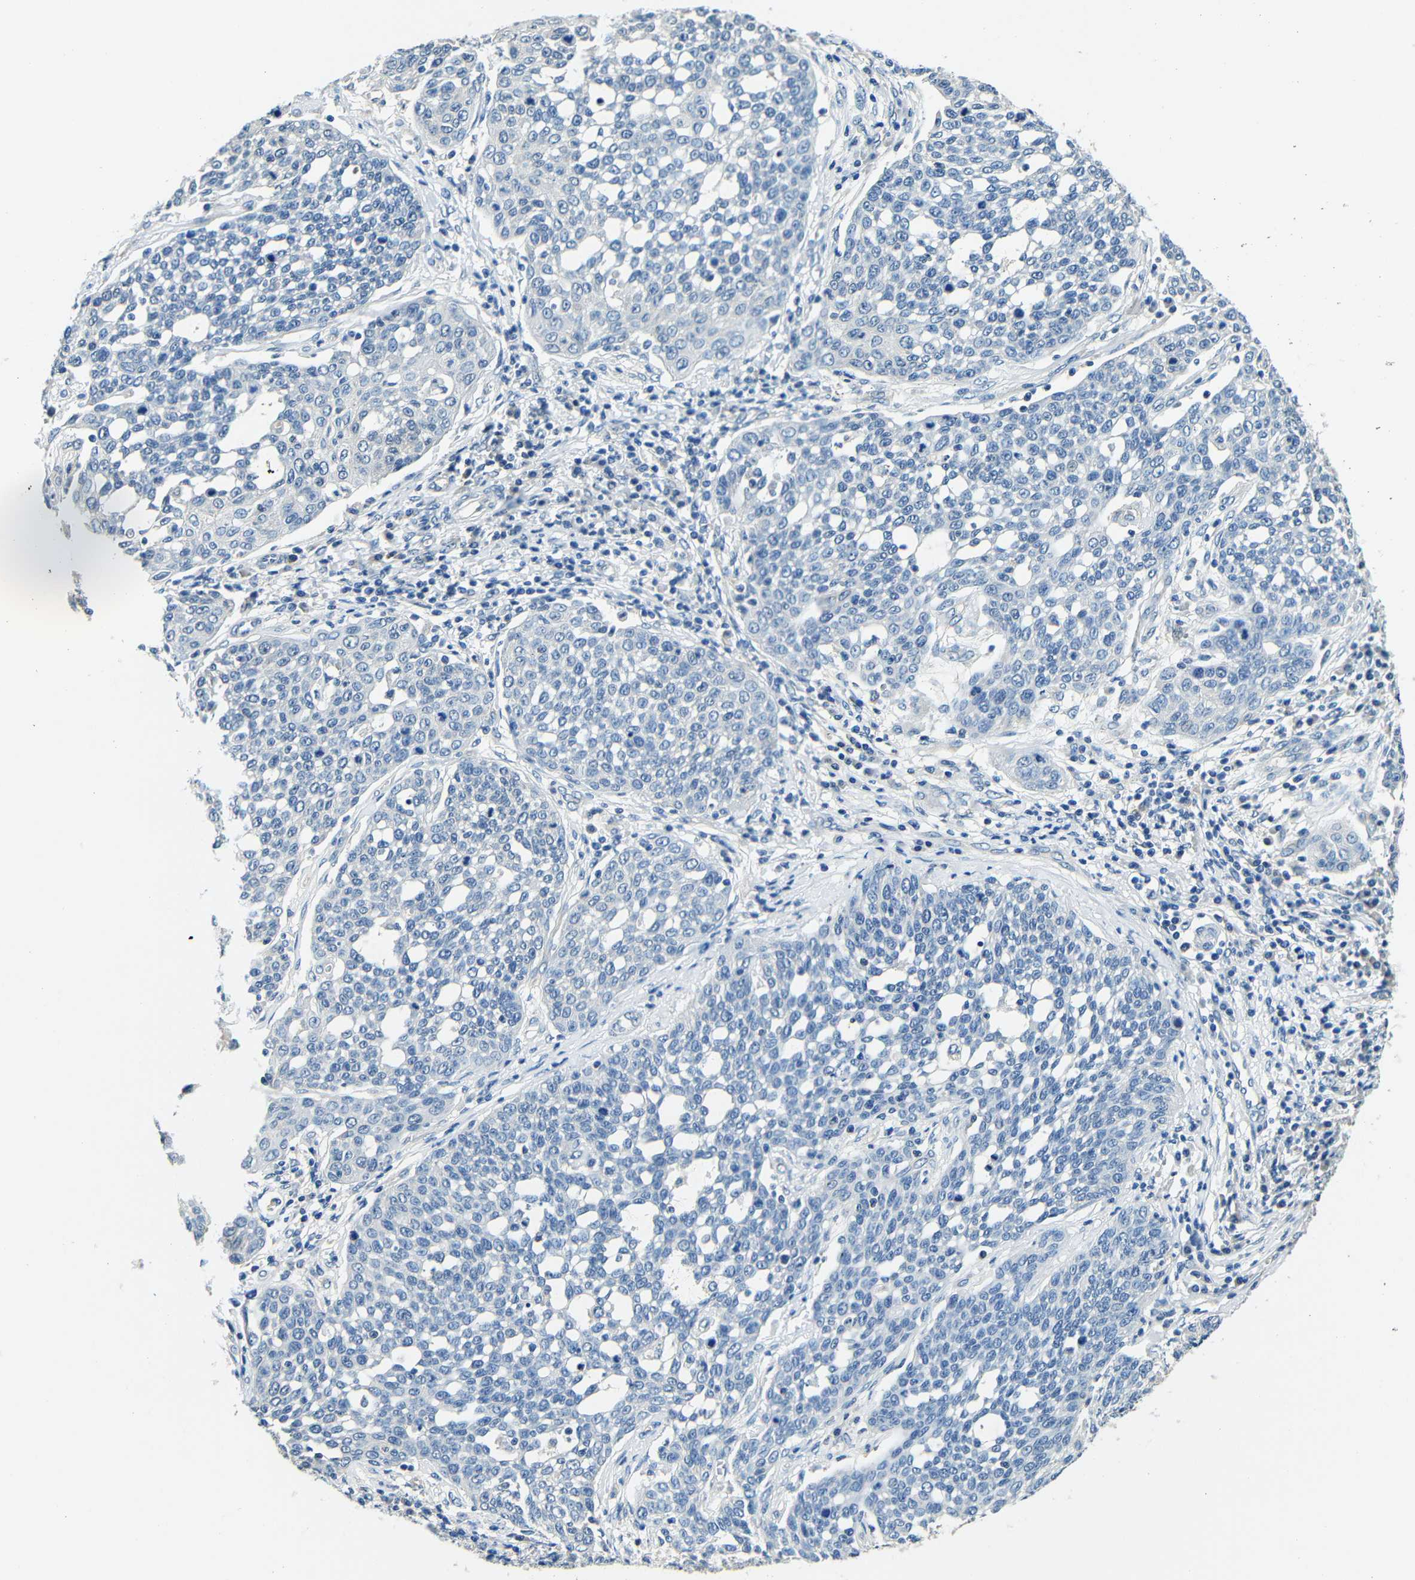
{"staining": {"intensity": "negative", "quantity": "none", "location": "none"}, "tissue": "cervical cancer", "cell_type": "Tumor cells", "image_type": "cancer", "snomed": [{"axis": "morphology", "description": "Squamous cell carcinoma, NOS"}, {"axis": "topography", "description": "Cervix"}], "caption": "This is an IHC micrograph of human squamous cell carcinoma (cervical). There is no staining in tumor cells.", "gene": "ADAP1", "patient": {"sex": "female", "age": 34}}